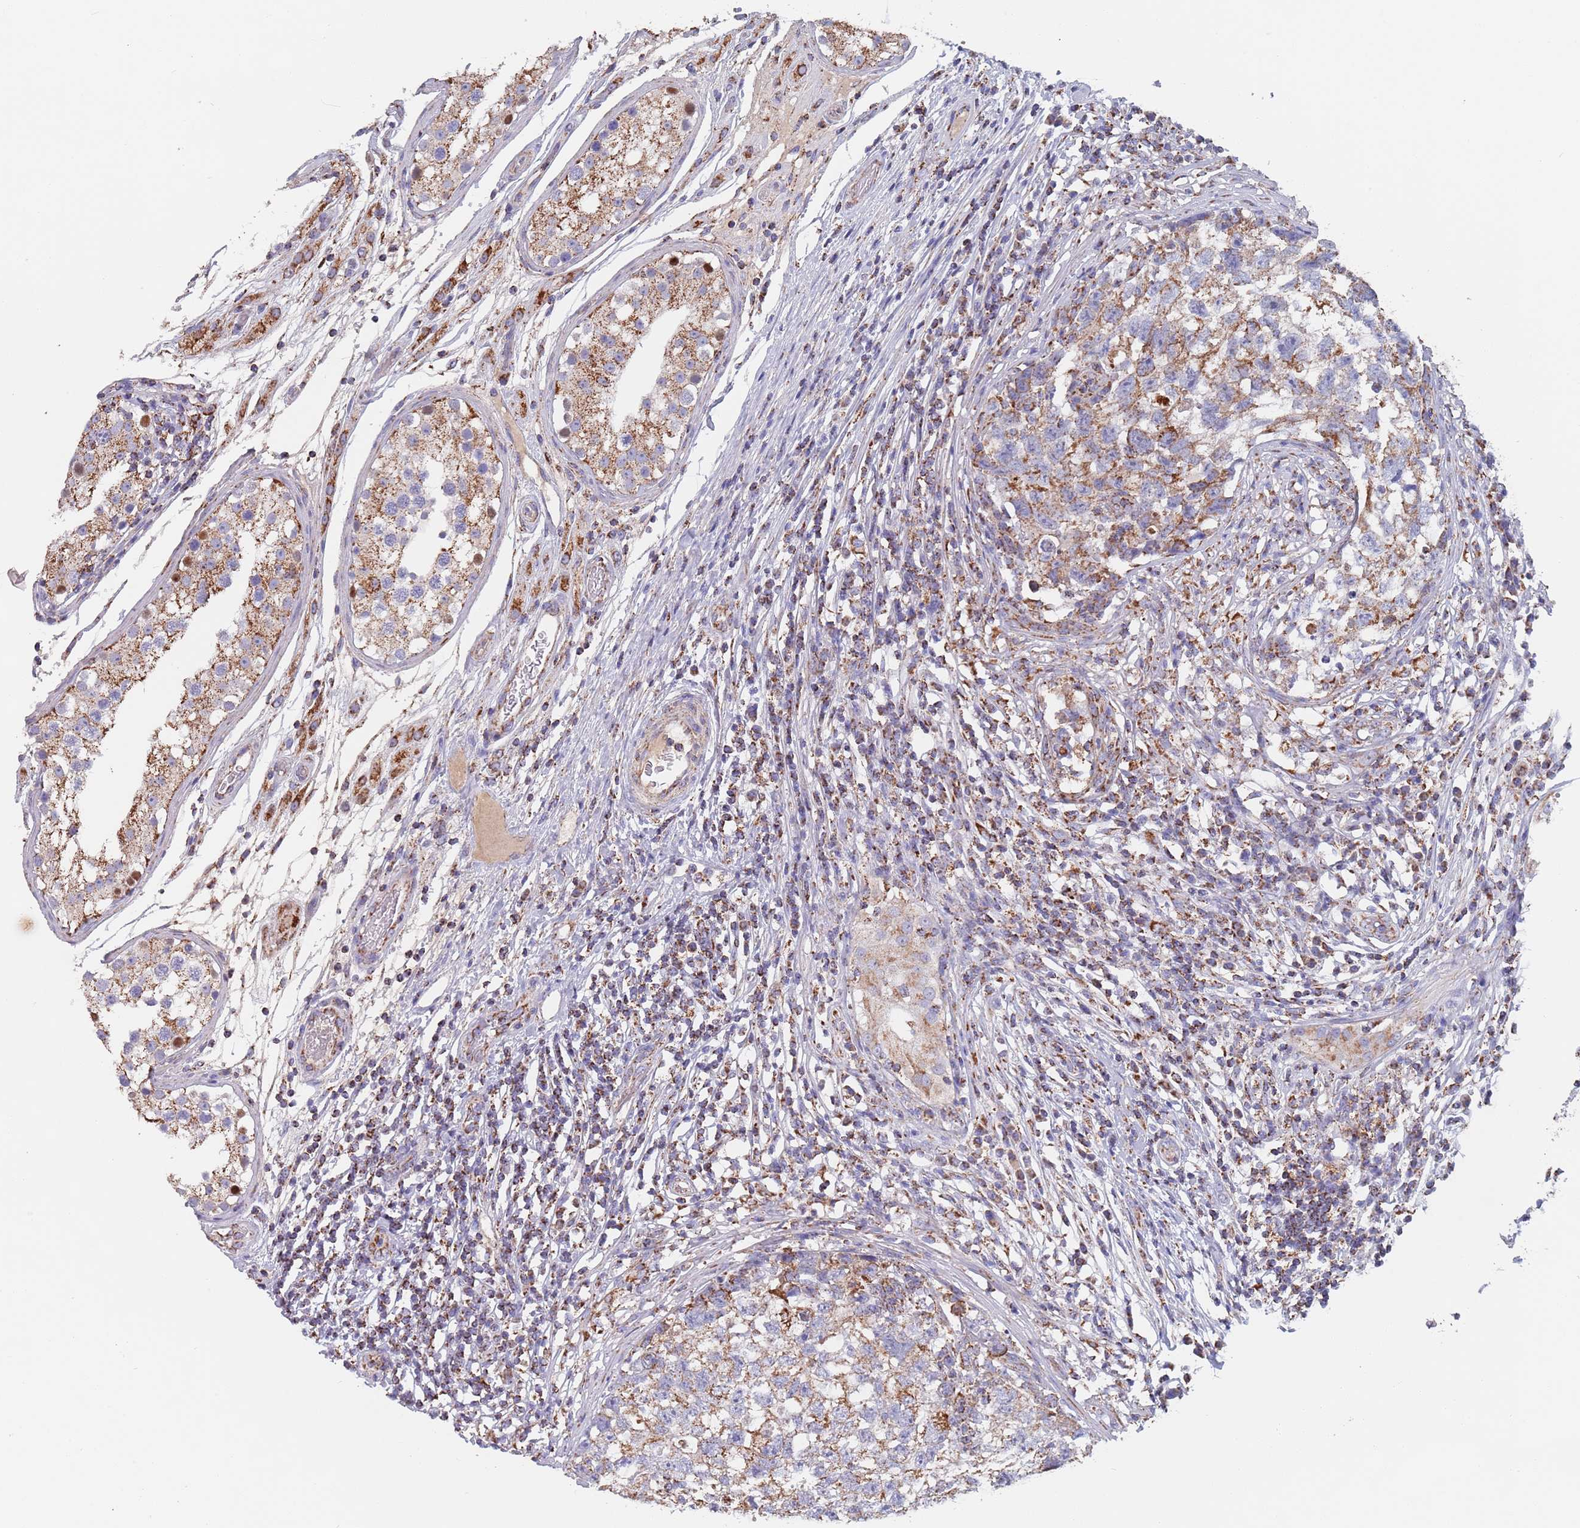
{"staining": {"intensity": "moderate", "quantity": ">75%", "location": "cytoplasmic/membranous"}, "tissue": "testis cancer", "cell_type": "Tumor cells", "image_type": "cancer", "snomed": [{"axis": "morphology", "description": "Seminoma, NOS"}, {"axis": "morphology", "description": "Carcinoma, Embryonal, NOS"}, {"axis": "topography", "description": "Testis"}], "caption": "Testis seminoma tissue shows moderate cytoplasmic/membranous staining in approximately >75% of tumor cells, visualized by immunohistochemistry.", "gene": "PGP", "patient": {"sex": "male", "age": 29}}